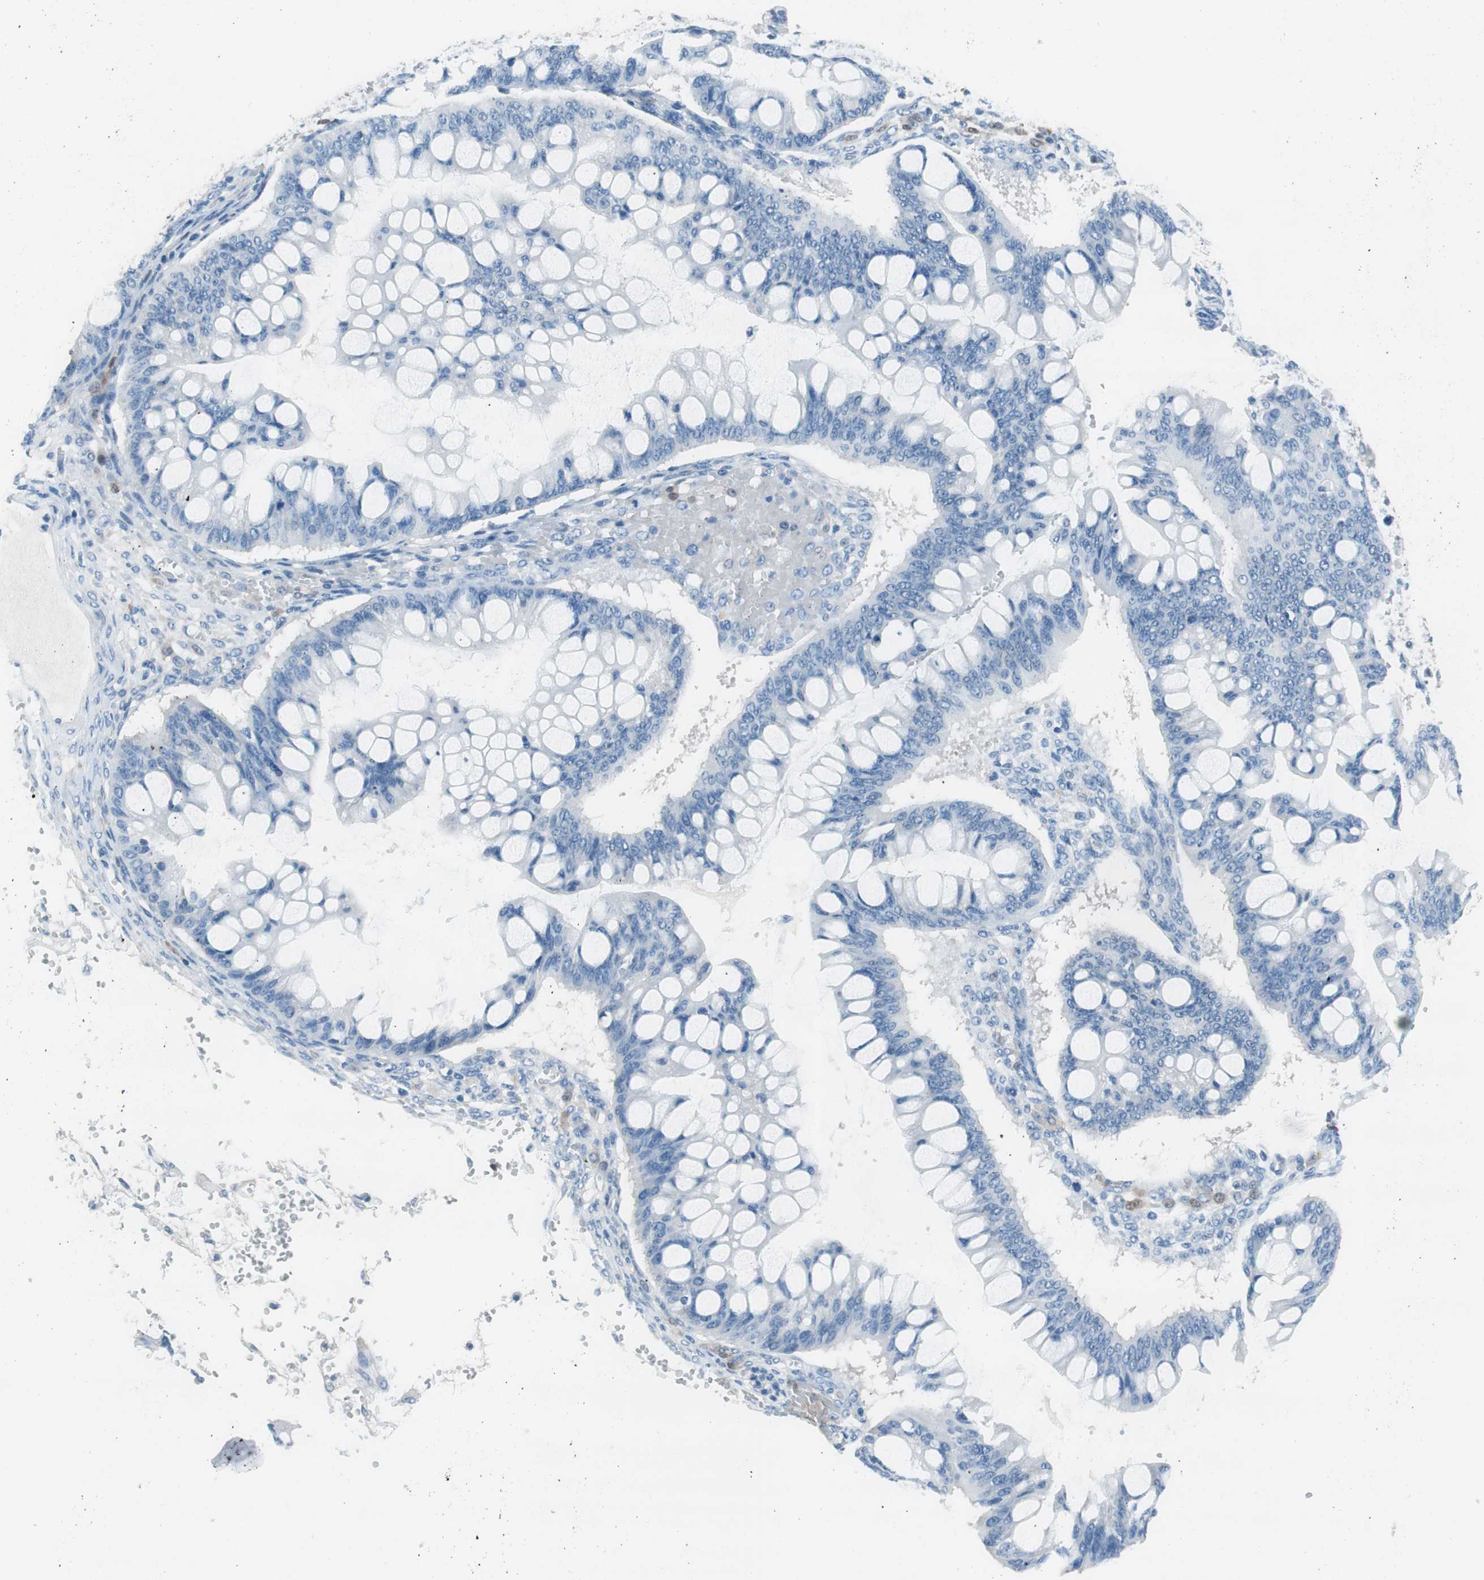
{"staining": {"intensity": "negative", "quantity": "none", "location": "none"}, "tissue": "ovarian cancer", "cell_type": "Tumor cells", "image_type": "cancer", "snomed": [{"axis": "morphology", "description": "Cystadenocarcinoma, mucinous, NOS"}, {"axis": "topography", "description": "Ovary"}], "caption": "DAB immunohistochemical staining of ovarian cancer (mucinous cystadenocarcinoma) reveals no significant expression in tumor cells.", "gene": "EVA1A", "patient": {"sex": "female", "age": 73}}